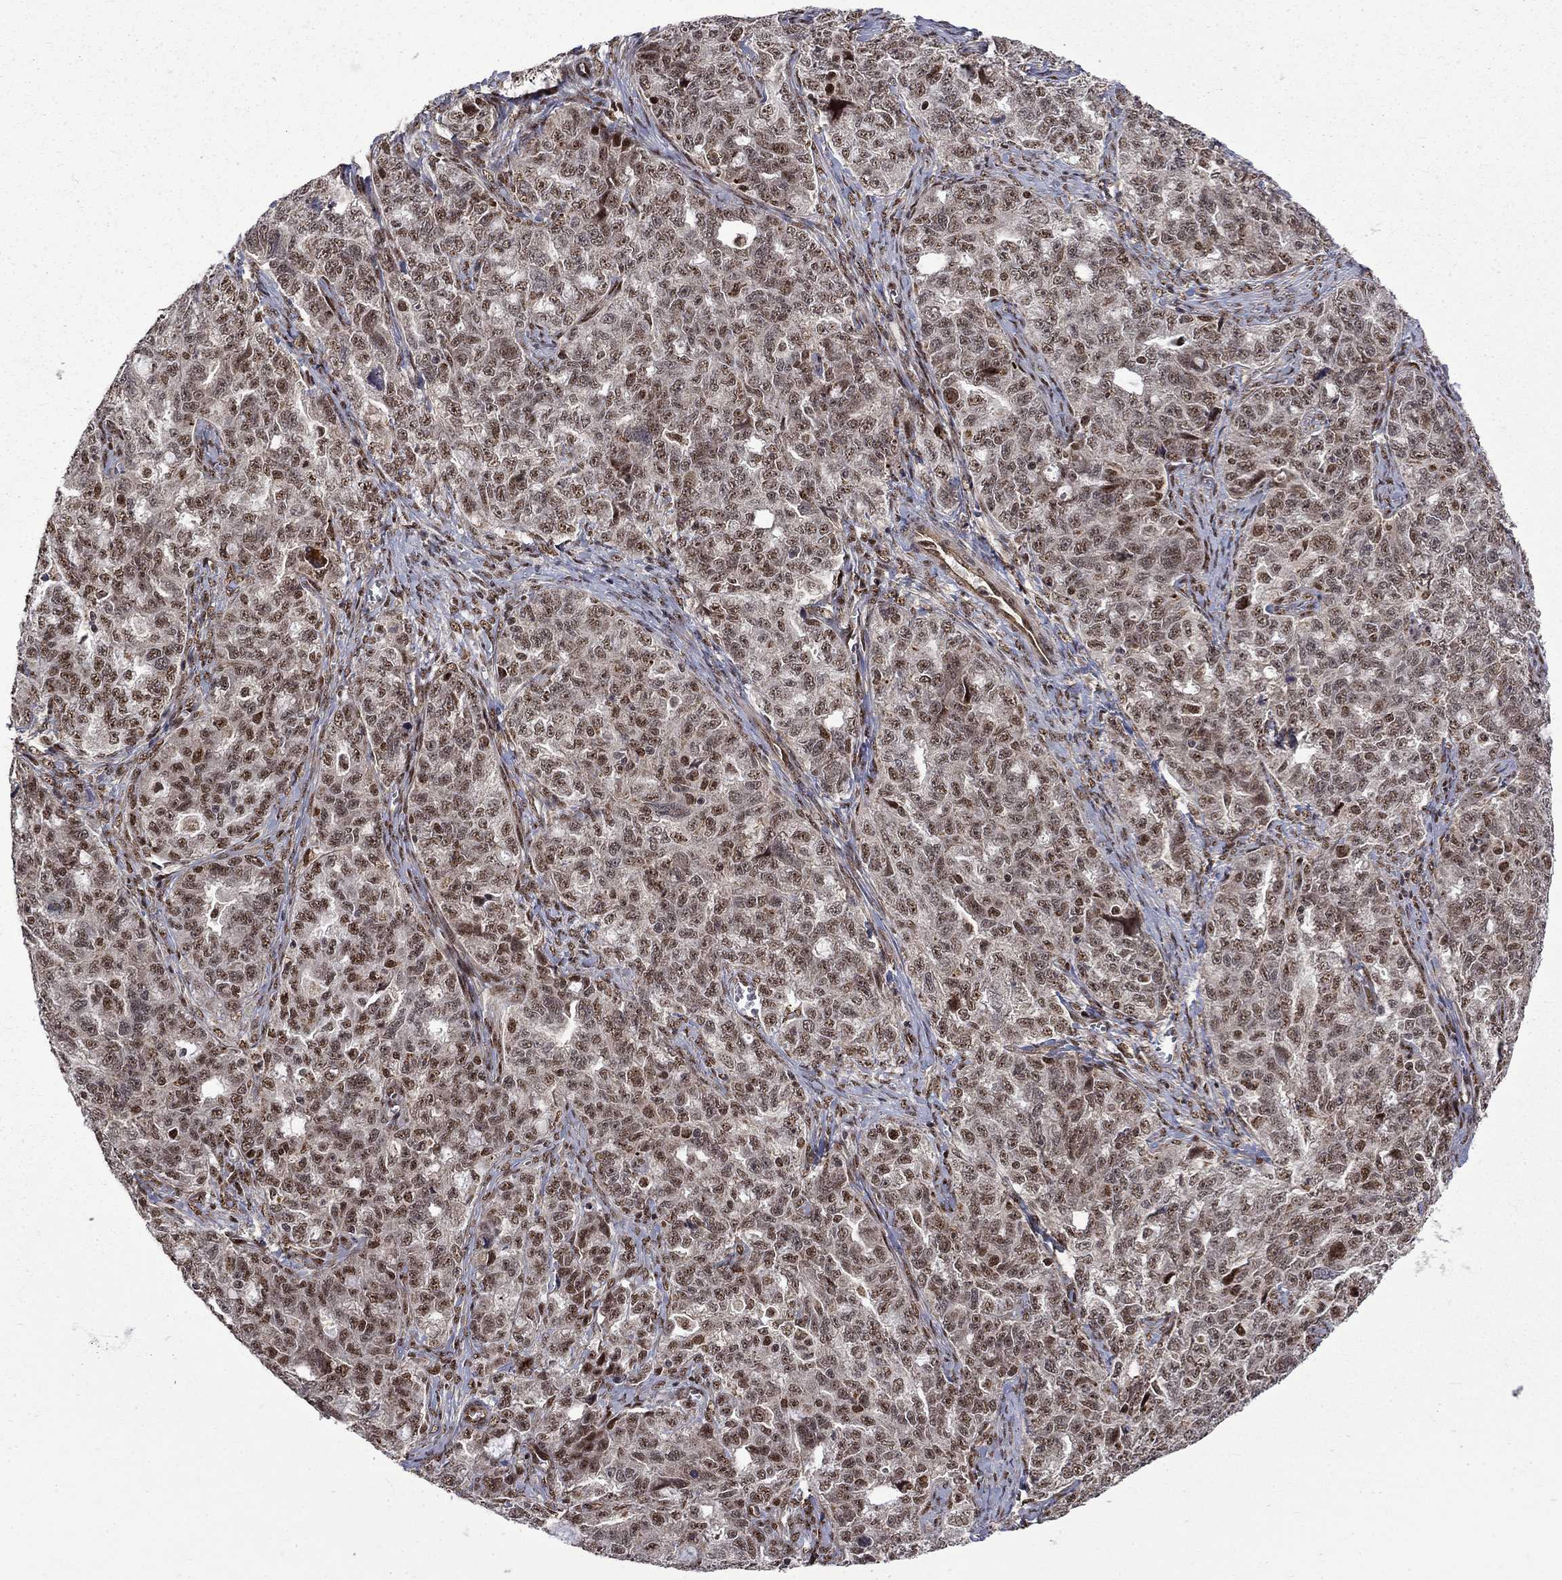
{"staining": {"intensity": "moderate", "quantity": ">75%", "location": "cytoplasmic/membranous,nuclear"}, "tissue": "ovarian cancer", "cell_type": "Tumor cells", "image_type": "cancer", "snomed": [{"axis": "morphology", "description": "Cystadenocarcinoma, serous, NOS"}, {"axis": "topography", "description": "Ovary"}], "caption": "Serous cystadenocarcinoma (ovarian) was stained to show a protein in brown. There is medium levels of moderate cytoplasmic/membranous and nuclear staining in approximately >75% of tumor cells.", "gene": "KPNA3", "patient": {"sex": "female", "age": 51}}